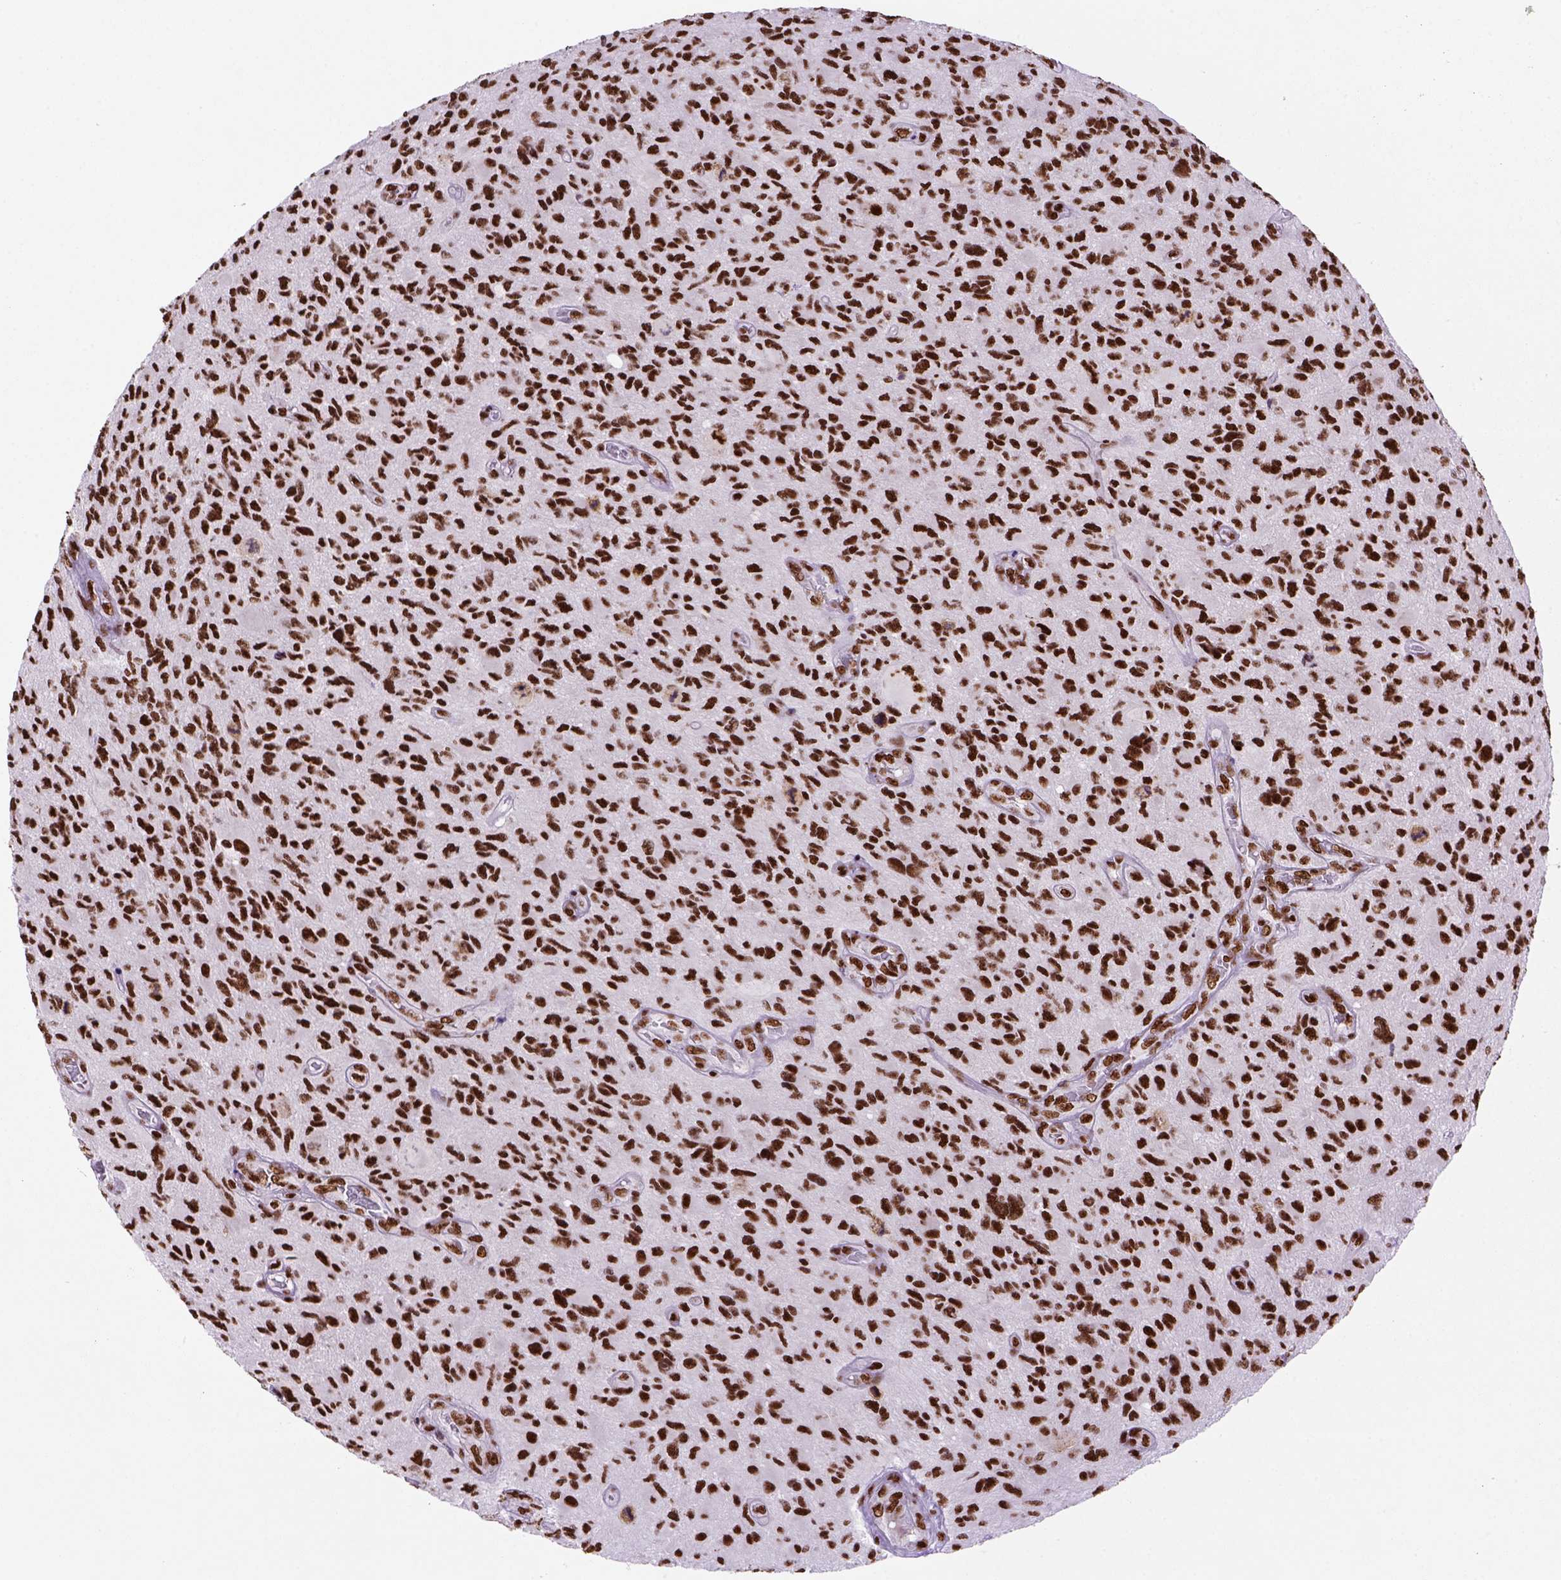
{"staining": {"intensity": "strong", "quantity": ">75%", "location": "nuclear"}, "tissue": "glioma", "cell_type": "Tumor cells", "image_type": "cancer", "snomed": [{"axis": "morphology", "description": "Glioma, malignant, NOS"}, {"axis": "morphology", "description": "Glioma, malignant, High grade"}, {"axis": "topography", "description": "Brain"}], "caption": "High-power microscopy captured an immunohistochemistry micrograph of malignant high-grade glioma, revealing strong nuclear positivity in approximately >75% of tumor cells. (Stains: DAB (3,3'-diaminobenzidine) in brown, nuclei in blue, Microscopy: brightfield microscopy at high magnification).", "gene": "NSMCE2", "patient": {"sex": "female", "age": 71}}